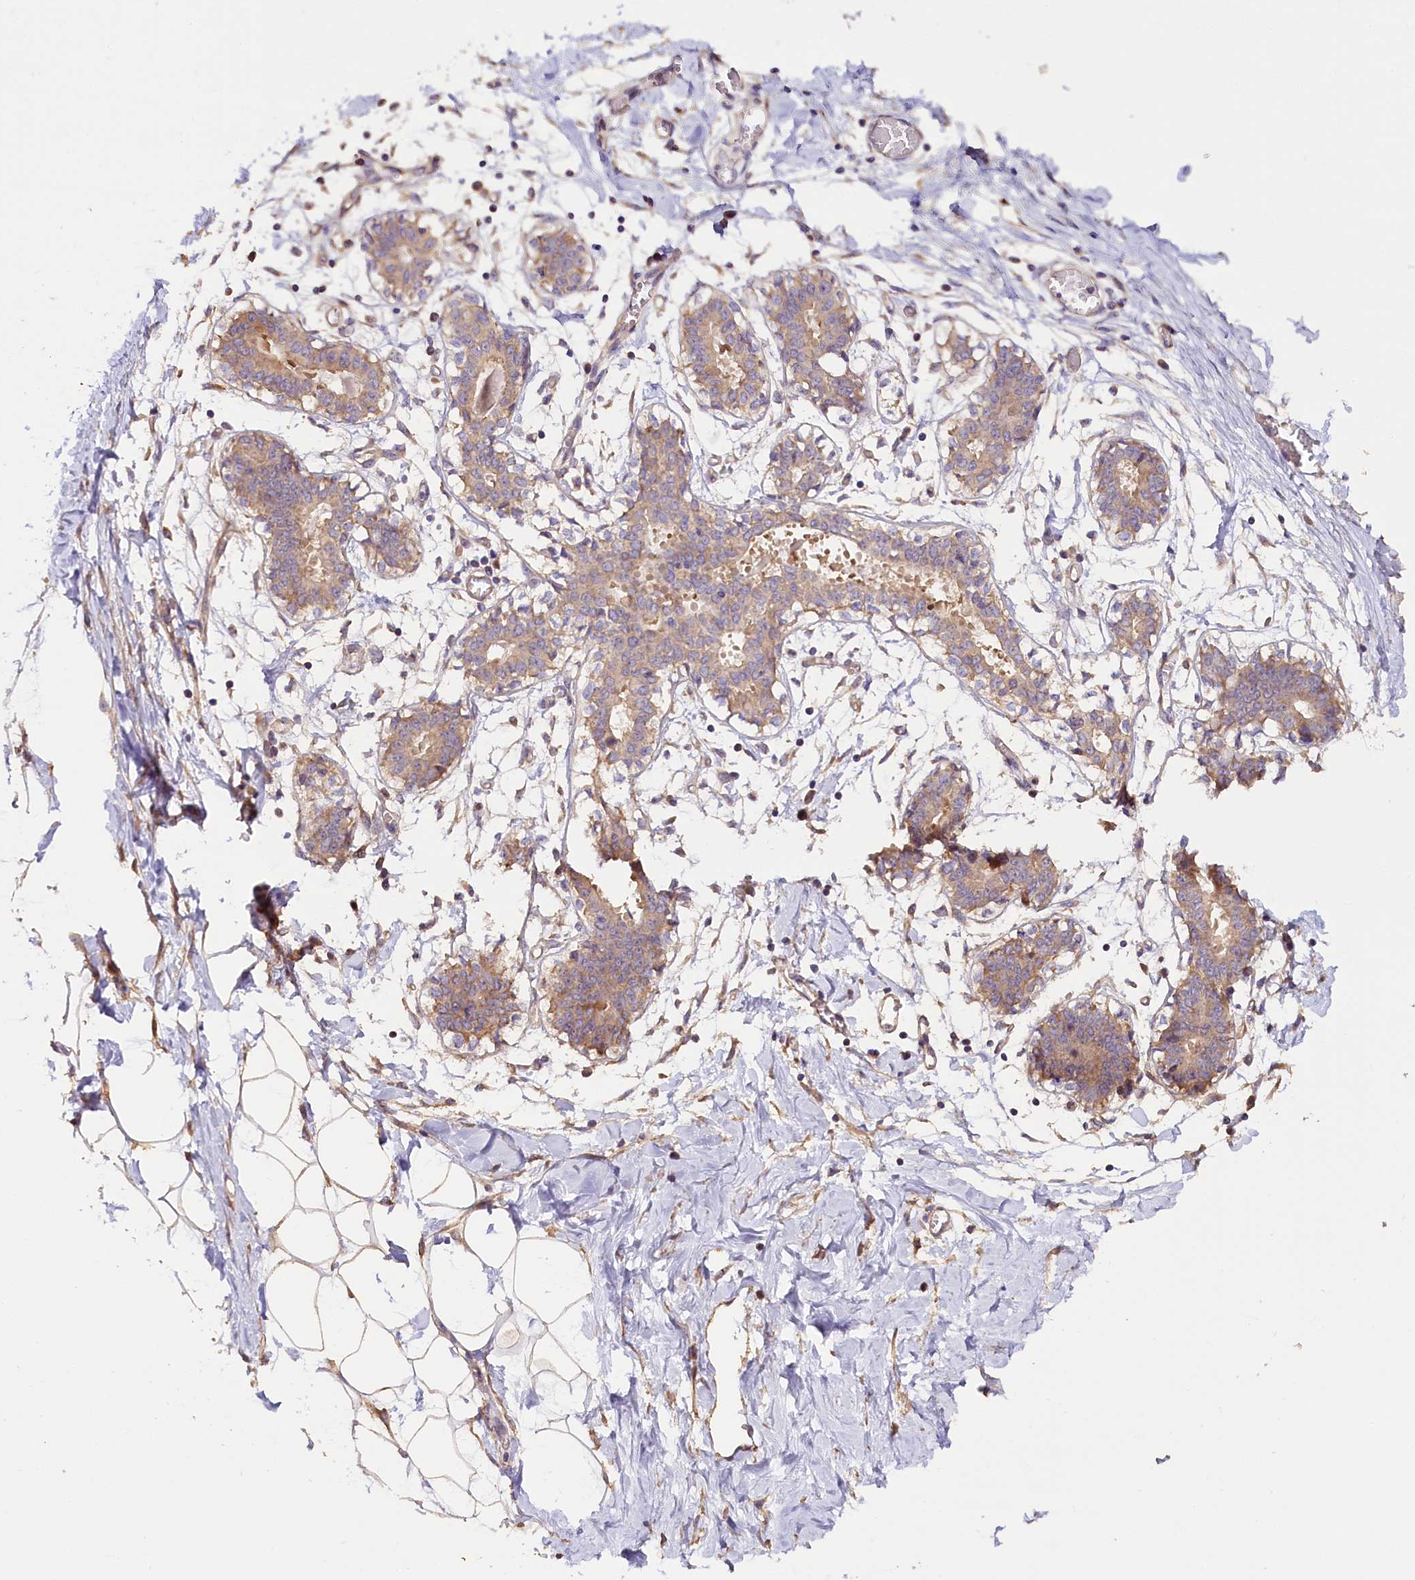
{"staining": {"intensity": "weak", "quantity": ">75%", "location": "cytoplasmic/membranous"}, "tissue": "breast", "cell_type": "Adipocytes", "image_type": "normal", "snomed": [{"axis": "morphology", "description": "Normal tissue, NOS"}, {"axis": "topography", "description": "Breast"}], "caption": "The photomicrograph demonstrates staining of unremarkable breast, revealing weak cytoplasmic/membranous protein positivity (brown color) within adipocytes.", "gene": "KATNB1", "patient": {"sex": "female", "age": 27}}